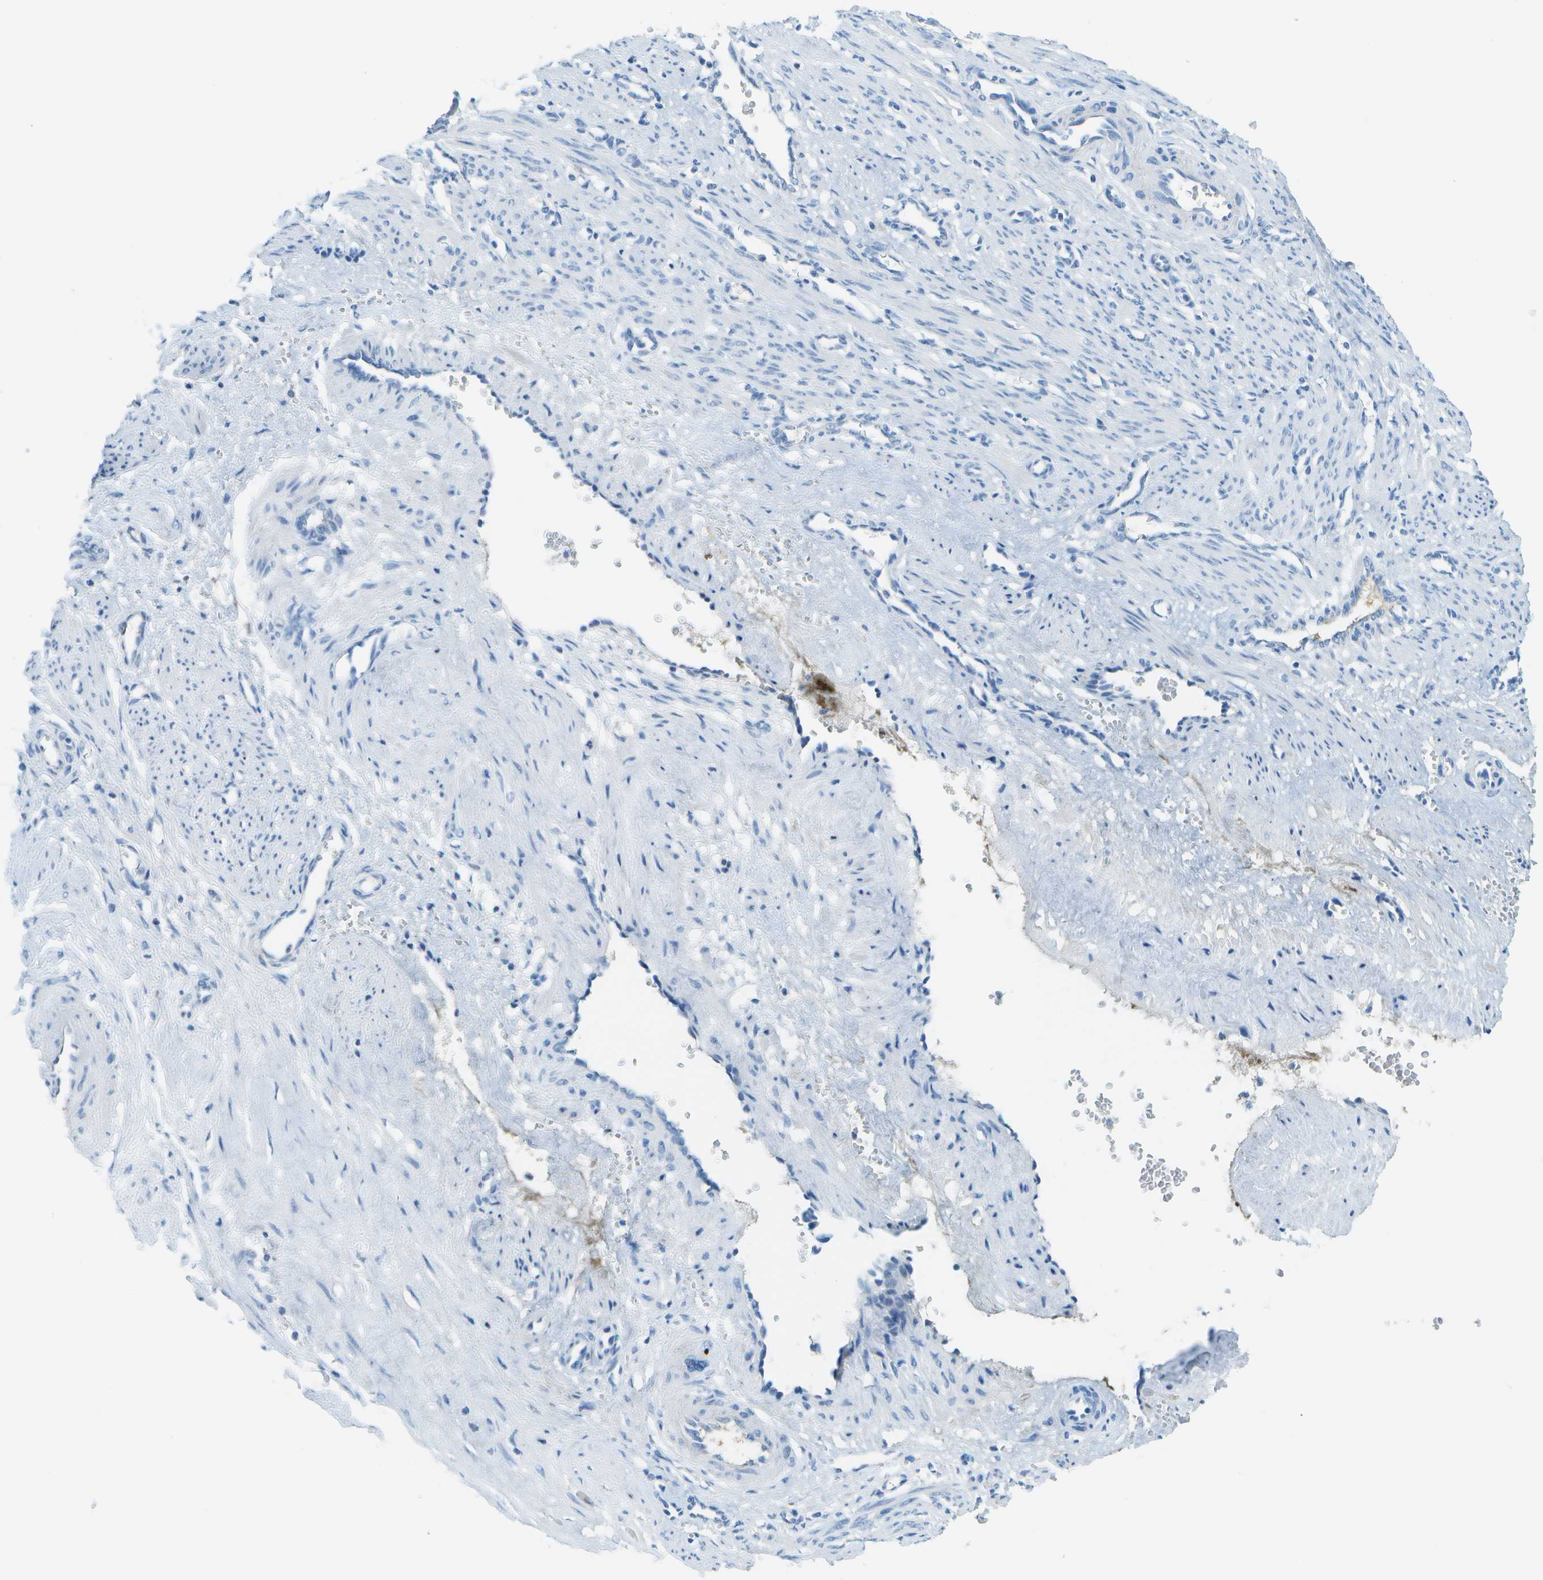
{"staining": {"intensity": "negative", "quantity": "none", "location": "none"}, "tissue": "smooth muscle", "cell_type": "Smooth muscle cells", "image_type": "normal", "snomed": [{"axis": "morphology", "description": "Normal tissue, NOS"}, {"axis": "topography", "description": "Endometrium"}], "caption": "This is an immunohistochemistry micrograph of unremarkable smooth muscle. There is no positivity in smooth muscle cells.", "gene": "C1S", "patient": {"sex": "female", "age": 33}}